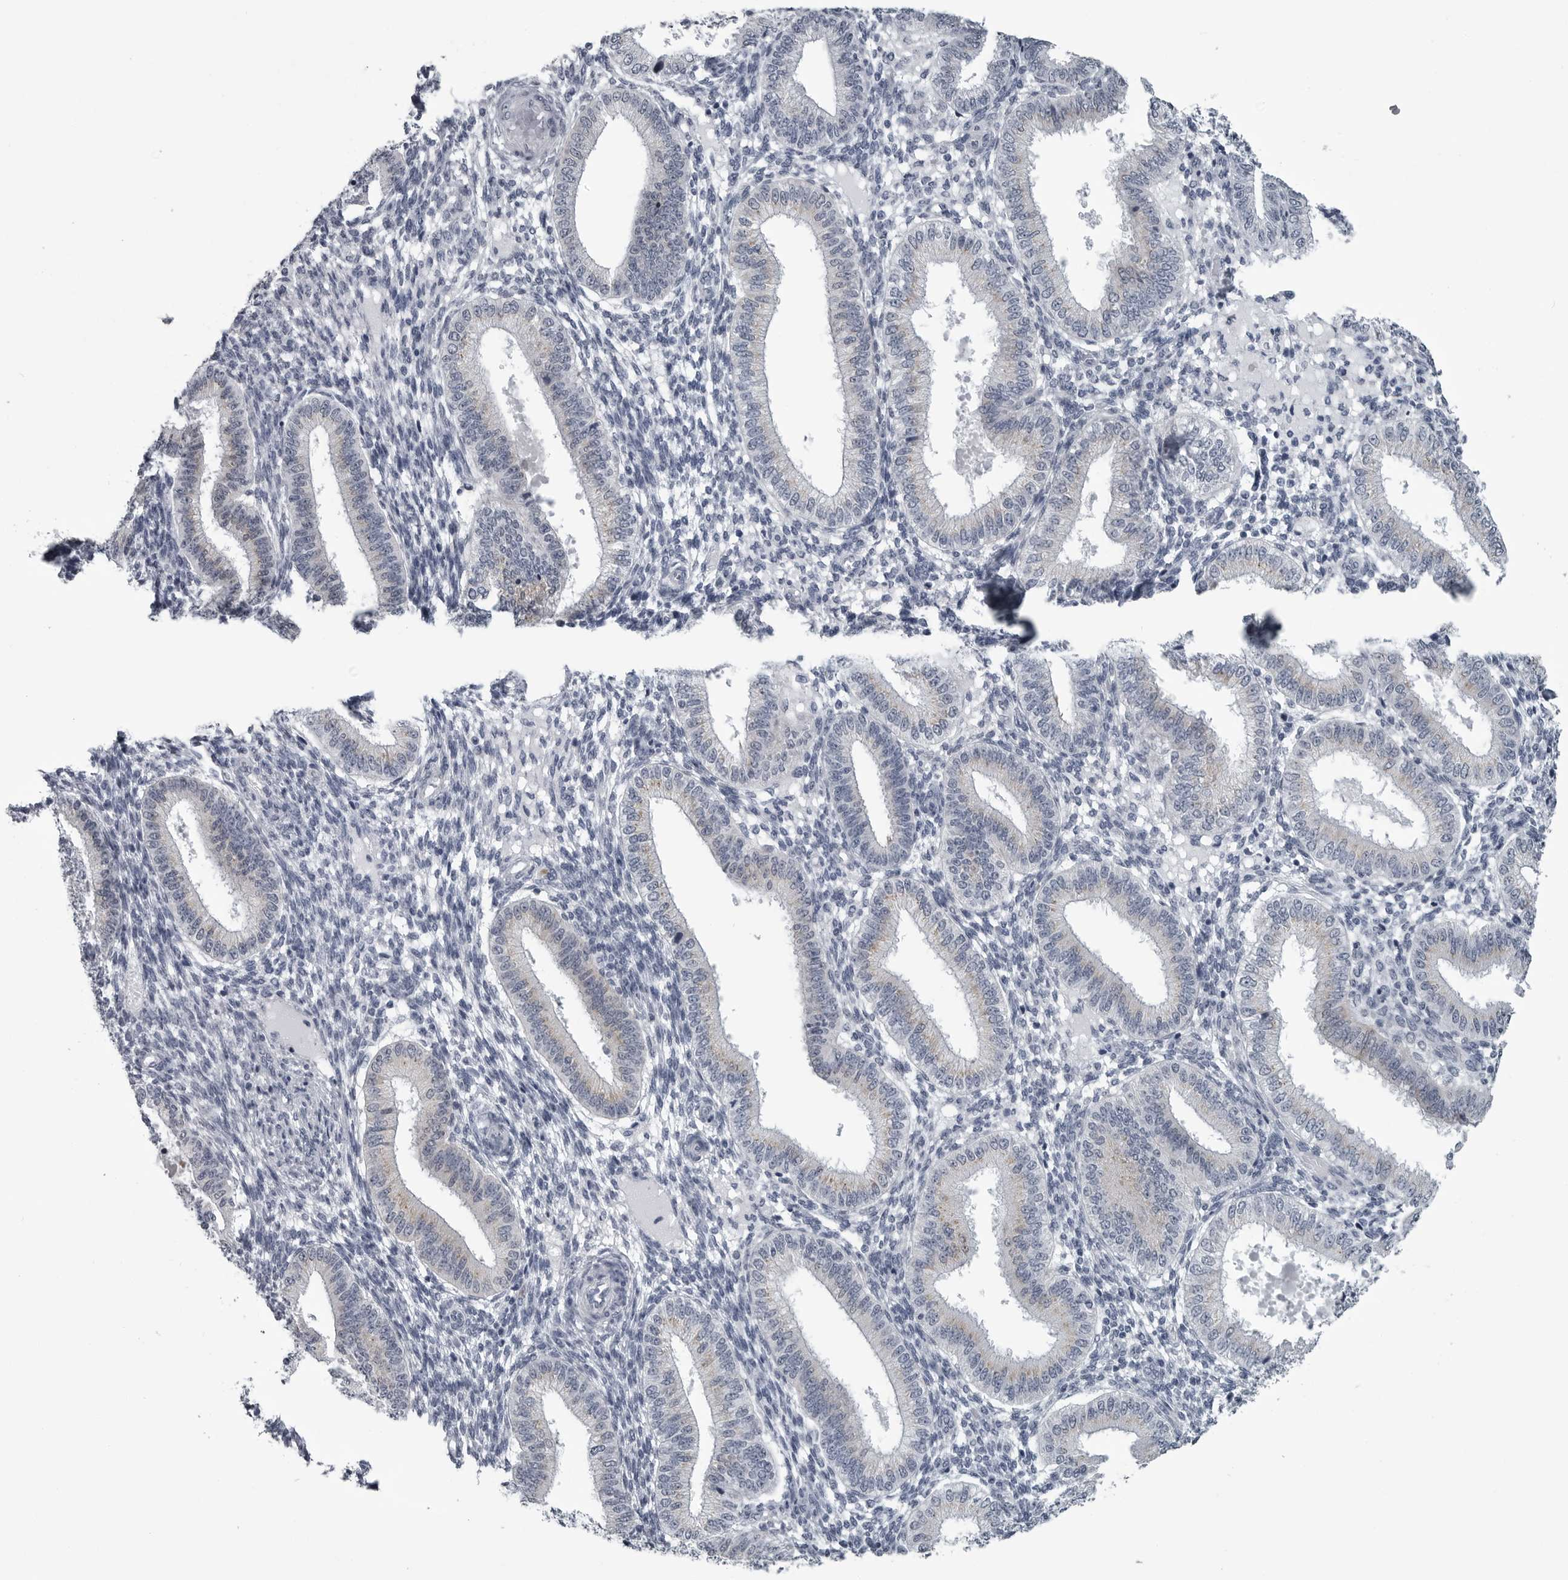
{"staining": {"intensity": "negative", "quantity": "none", "location": "none"}, "tissue": "endometrium", "cell_type": "Cells in endometrial stroma", "image_type": "normal", "snomed": [{"axis": "morphology", "description": "Normal tissue, NOS"}, {"axis": "topography", "description": "Endometrium"}], "caption": "DAB immunohistochemical staining of normal human endometrium shows no significant expression in cells in endometrial stroma. Brightfield microscopy of immunohistochemistry (IHC) stained with DAB (brown) and hematoxylin (blue), captured at high magnification.", "gene": "MYOC", "patient": {"sex": "female", "age": 39}}